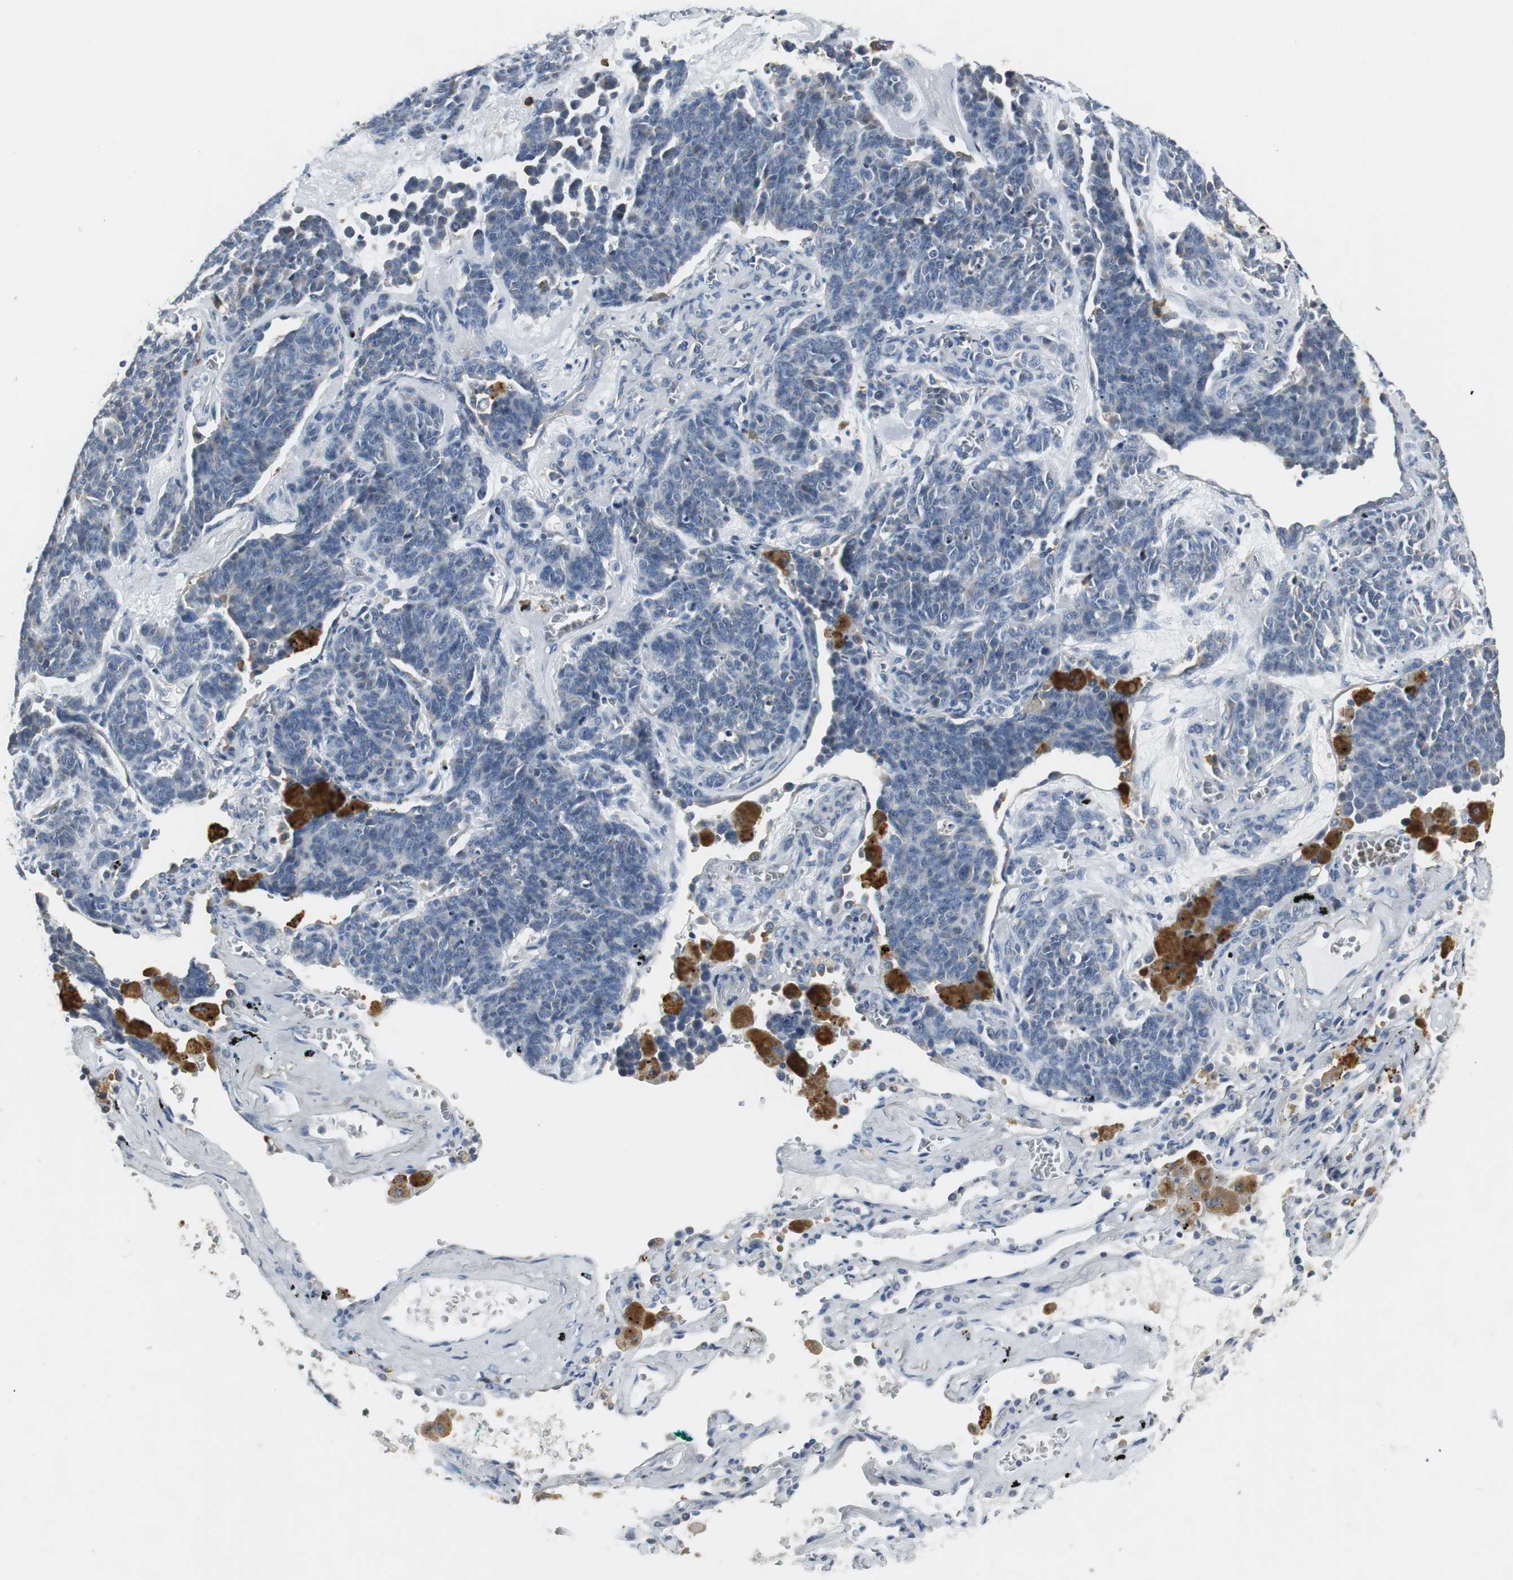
{"staining": {"intensity": "weak", "quantity": "25%-75%", "location": "cytoplasmic/membranous"}, "tissue": "lung cancer", "cell_type": "Tumor cells", "image_type": "cancer", "snomed": [{"axis": "morphology", "description": "Neoplasm, malignant, NOS"}, {"axis": "topography", "description": "Lung"}], "caption": "A brown stain highlights weak cytoplasmic/membranous staining of a protein in lung neoplasm (malignant) tumor cells. (DAB IHC, brown staining for protein, blue staining for nuclei).", "gene": "SLC2A5", "patient": {"sex": "female", "age": 58}}